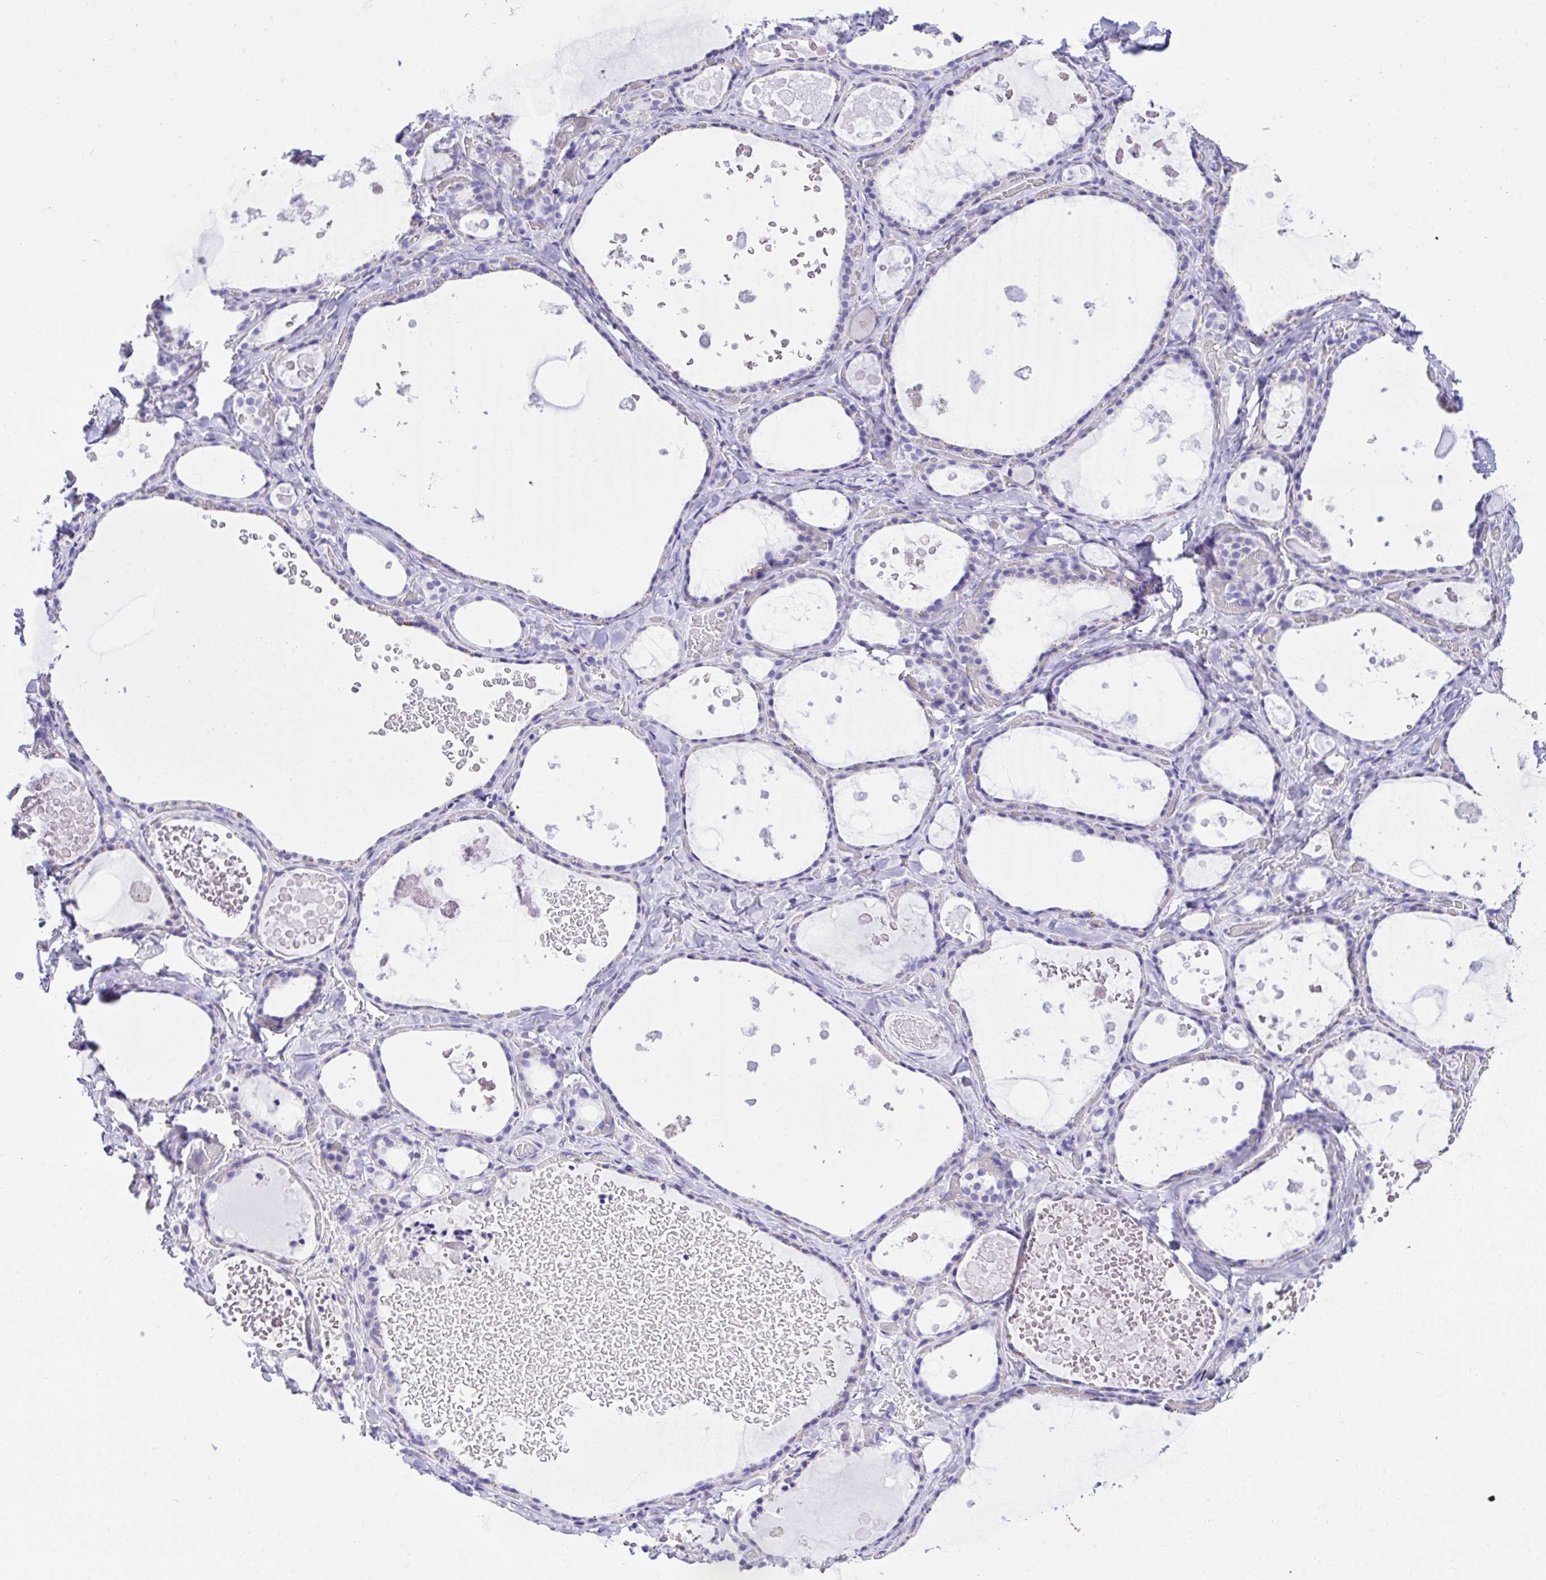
{"staining": {"intensity": "negative", "quantity": "none", "location": "none"}, "tissue": "thyroid gland", "cell_type": "Glandular cells", "image_type": "normal", "snomed": [{"axis": "morphology", "description": "Normal tissue, NOS"}, {"axis": "topography", "description": "Thyroid gland"}], "caption": "This is a histopathology image of IHC staining of benign thyroid gland, which shows no positivity in glandular cells.", "gene": "TLN2", "patient": {"sex": "female", "age": 56}}